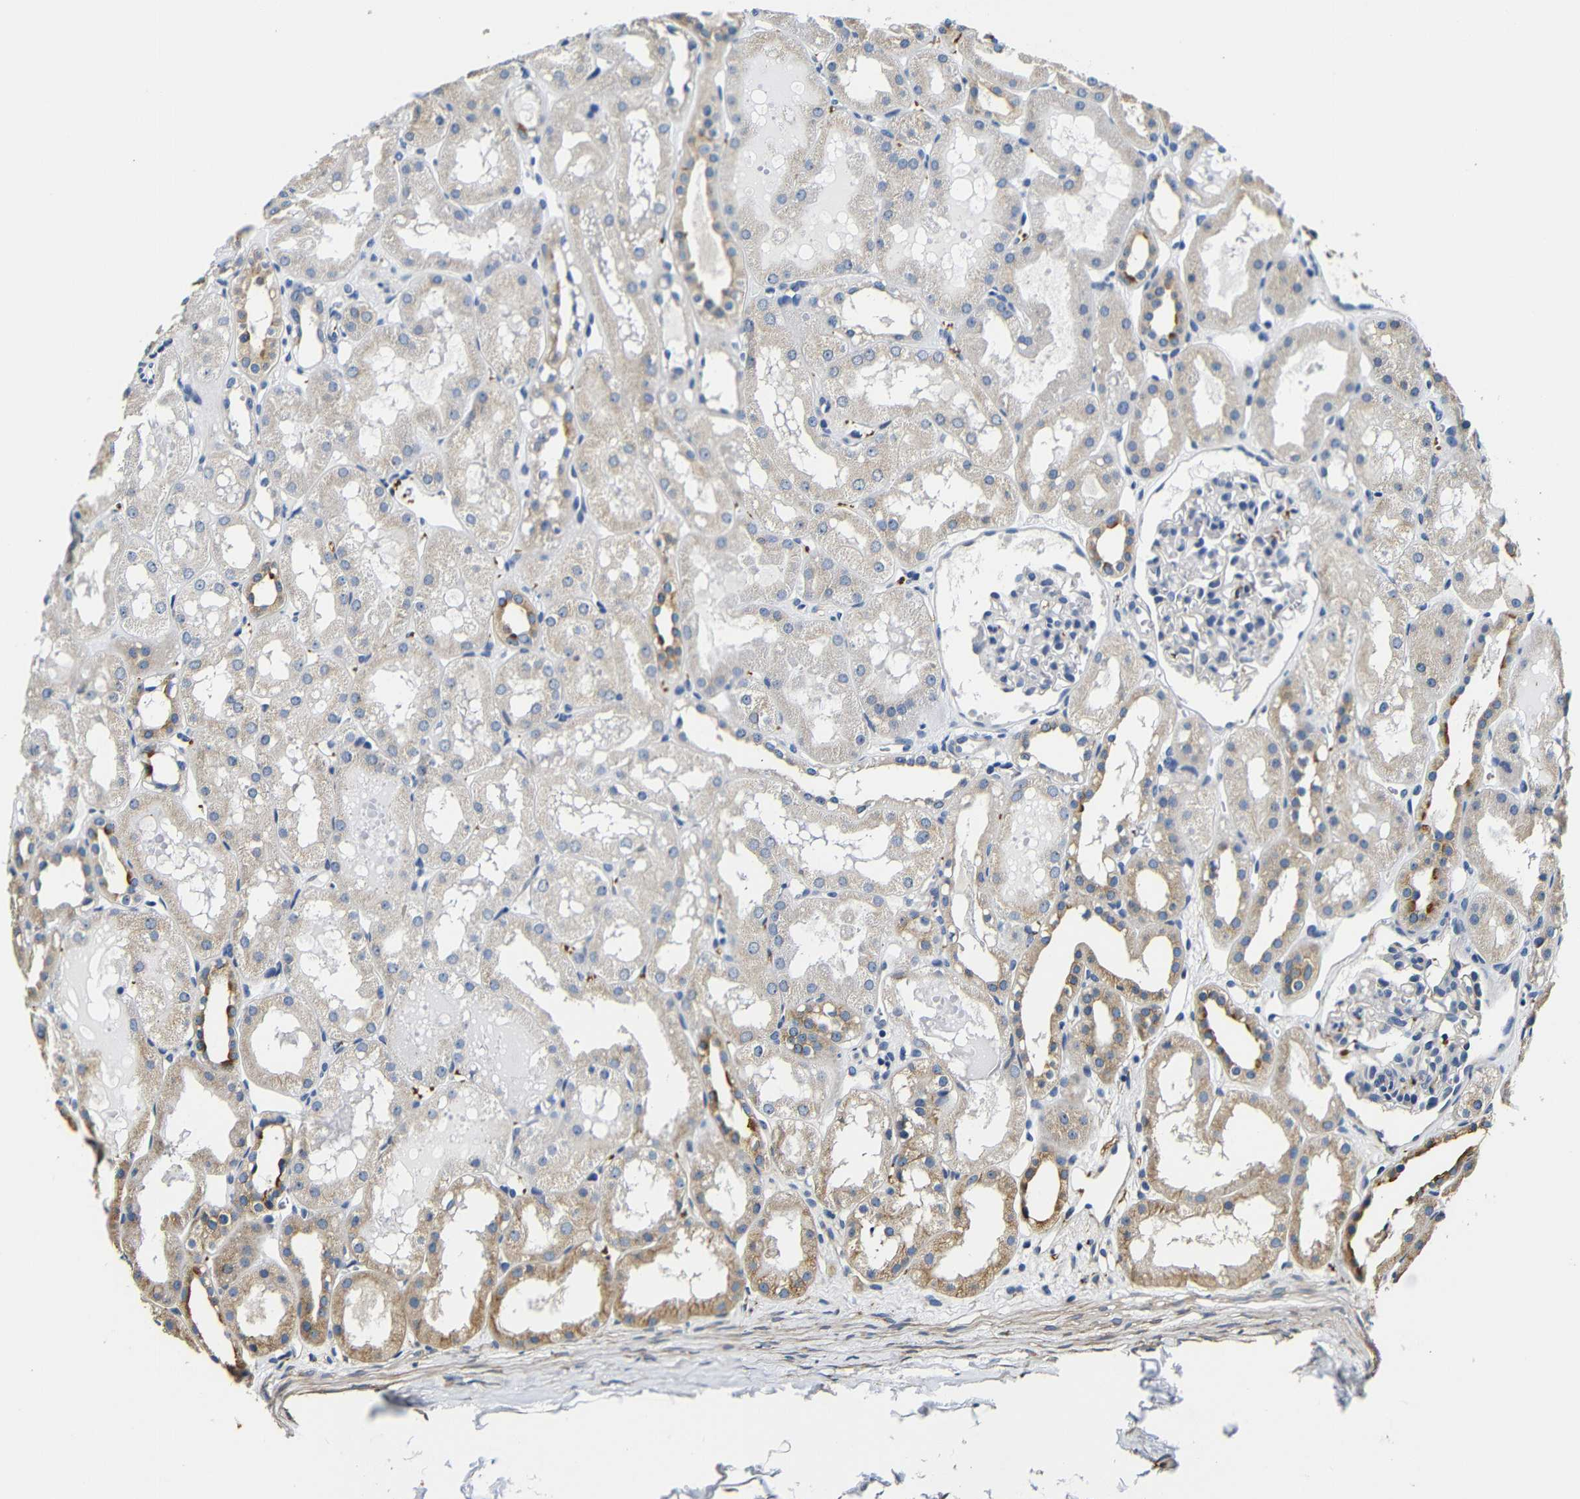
{"staining": {"intensity": "negative", "quantity": "none", "location": "none"}, "tissue": "kidney", "cell_type": "Cells in glomeruli", "image_type": "normal", "snomed": [{"axis": "morphology", "description": "Normal tissue, NOS"}, {"axis": "topography", "description": "Kidney"}, {"axis": "topography", "description": "Urinary bladder"}], "caption": "DAB immunohistochemical staining of benign human kidney reveals no significant staining in cells in glomeruli. The staining is performed using DAB (3,3'-diaminobenzidine) brown chromogen with nuclei counter-stained in using hematoxylin.", "gene": "GP1BA", "patient": {"sex": "male", "age": 16}}